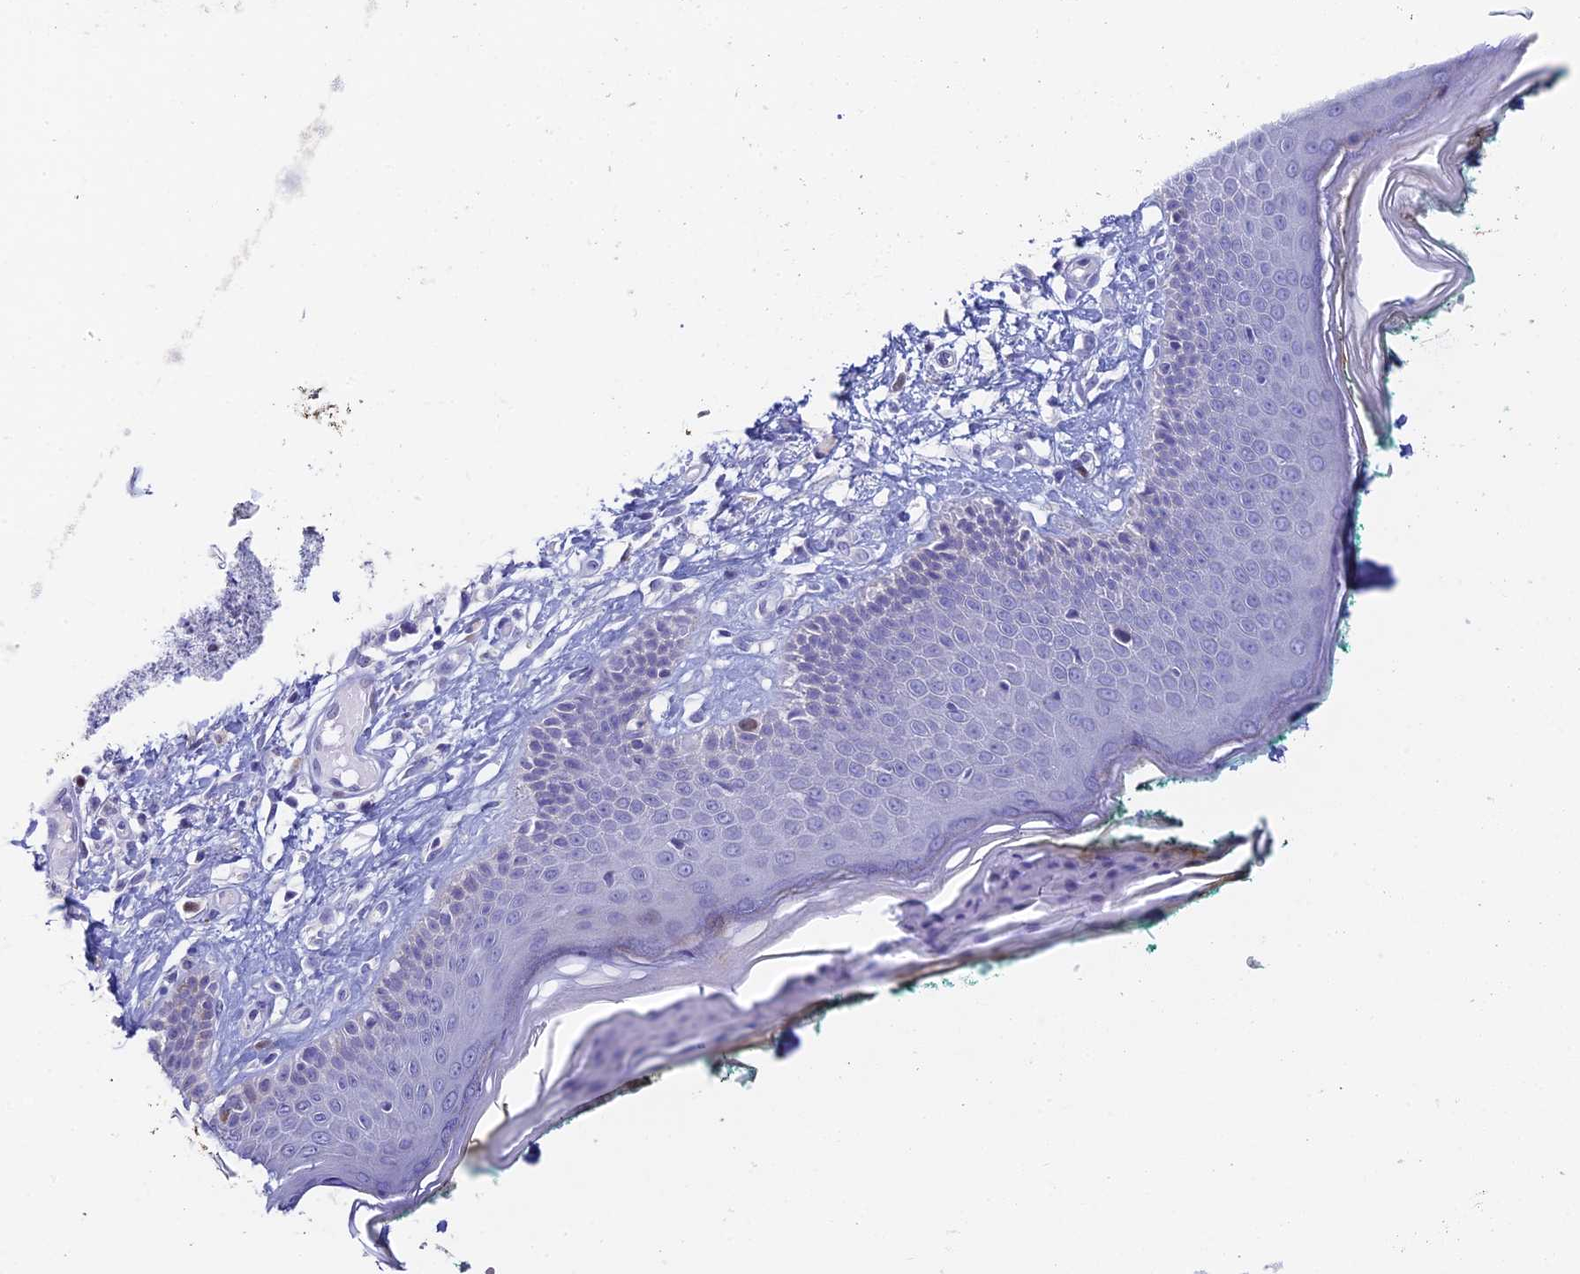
{"staining": {"intensity": "negative", "quantity": "none", "location": "none"}, "tissue": "skin", "cell_type": "Fibroblasts", "image_type": "normal", "snomed": [{"axis": "morphology", "description": "Normal tissue, NOS"}, {"axis": "morphology", "description": "Malignant melanoma, NOS"}, {"axis": "topography", "description": "Skin"}], "caption": "Fibroblasts show no significant expression in unremarkable skin.", "gene": "REXO5", "patient": {"sex": "male", "age": 62}}